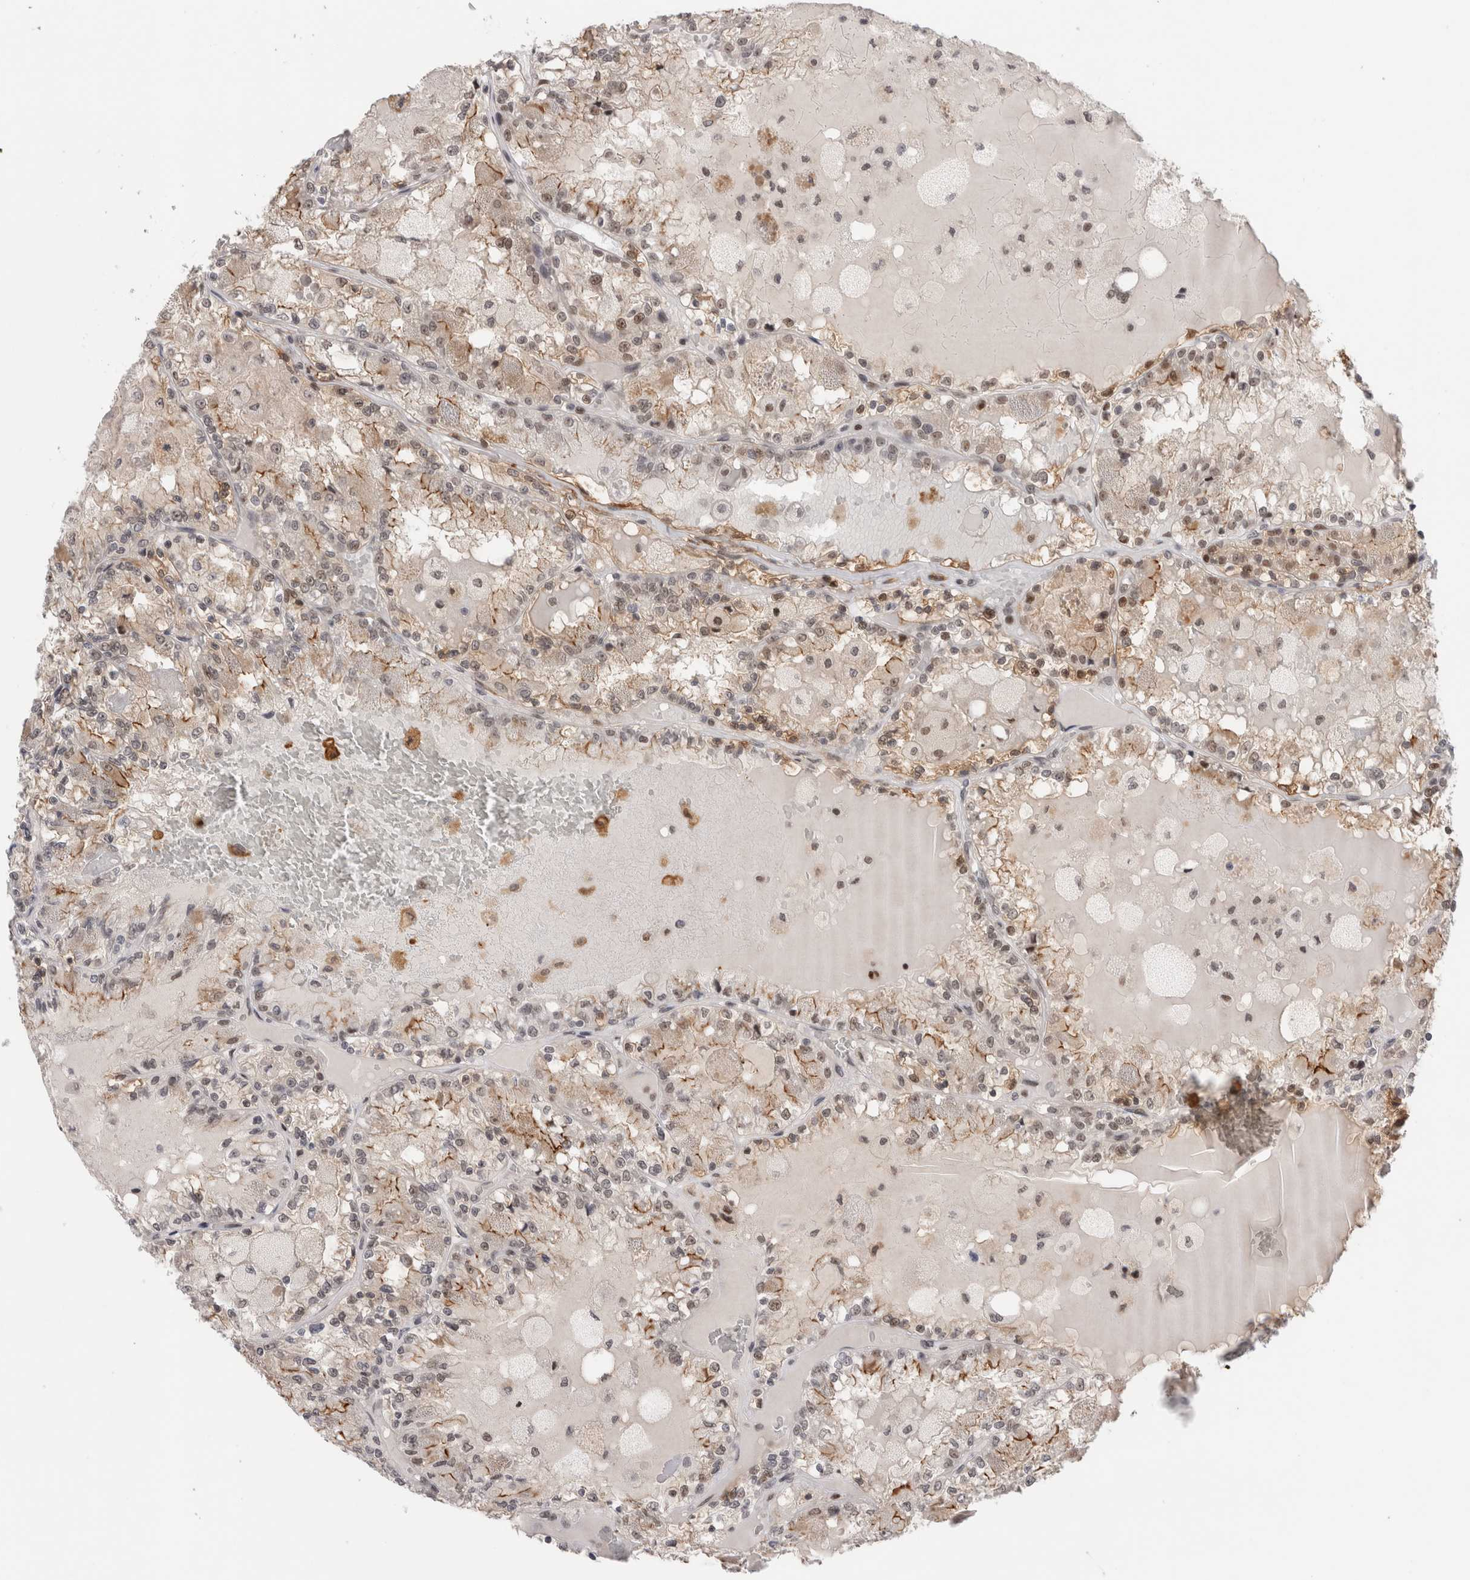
{"staining": {"intensity": "moderate", "quantity": "25%-75%", "location": "cytoplasmic/membranous,nuclear"}, "tissue": "renal cancer", "cell_type": "Tumor cells", "image_type": "cancer", "snomed": [{"axis": "morphology", "description": "Adenocarcinoma, NOS"}, {"axis": "topography", "description": "Kidney"}], "caption": "Moderate cytoplasmic/membranous and nuclear expression for a protein is present in about 25%-75% of tumor cells of renal cancer using immunohistochemistry.", "gene": "ZNF521", "patient": {"sex": "female", "age": 56}}